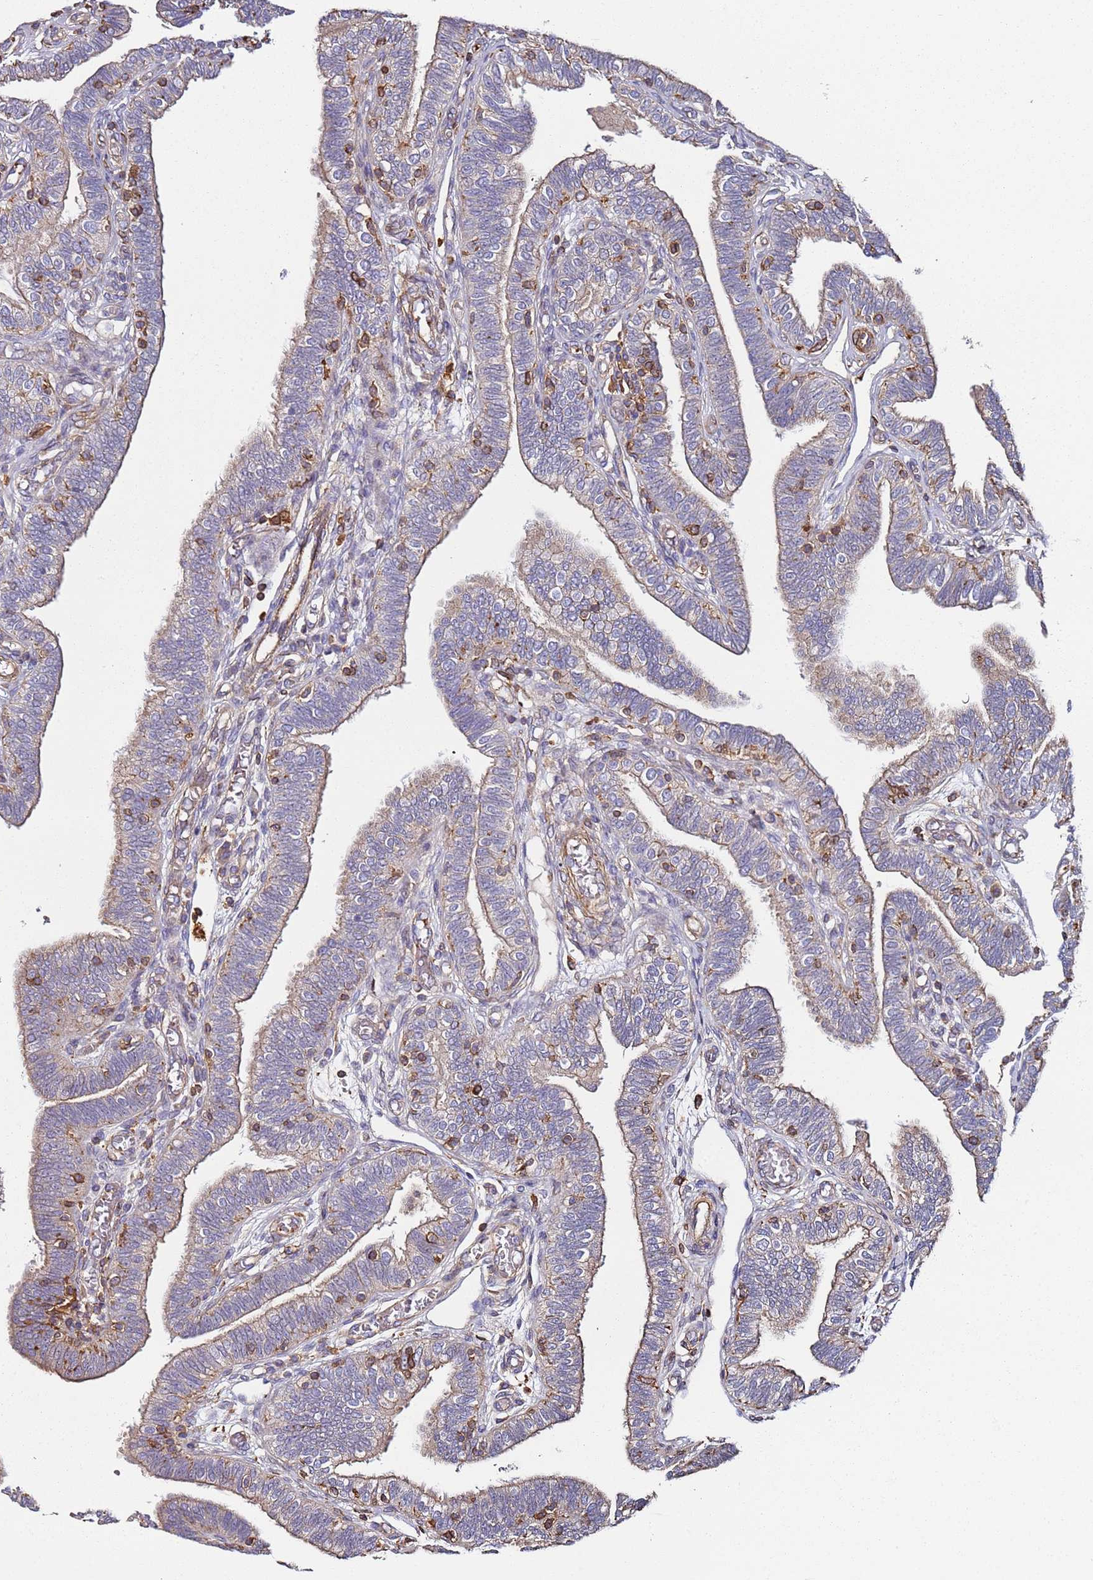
{"staining": {"intensity": "moderate", "quantity": ">75%", "location": "cytoplasmic/membranous"}, "tissue": "fallopian tube", "cell_type": "Glandular cells", "image_type": "normal", "snomed": [{"axis": "morphology", "description": "Normal tissue, NOS"}, {"axis": "topography", "description": "Fallopian tube"}], "caption": "This image shows normal fallopian tube stained with immunohistochemistry (IHC) to label a protein in brown. The cytoplasmic/membranous of glandular cells show moderate positivity for the protein. Nuclei are counter-stained blue.", "gene": "CYP2U1", "patient": {"sex": "female", "age": 39}}